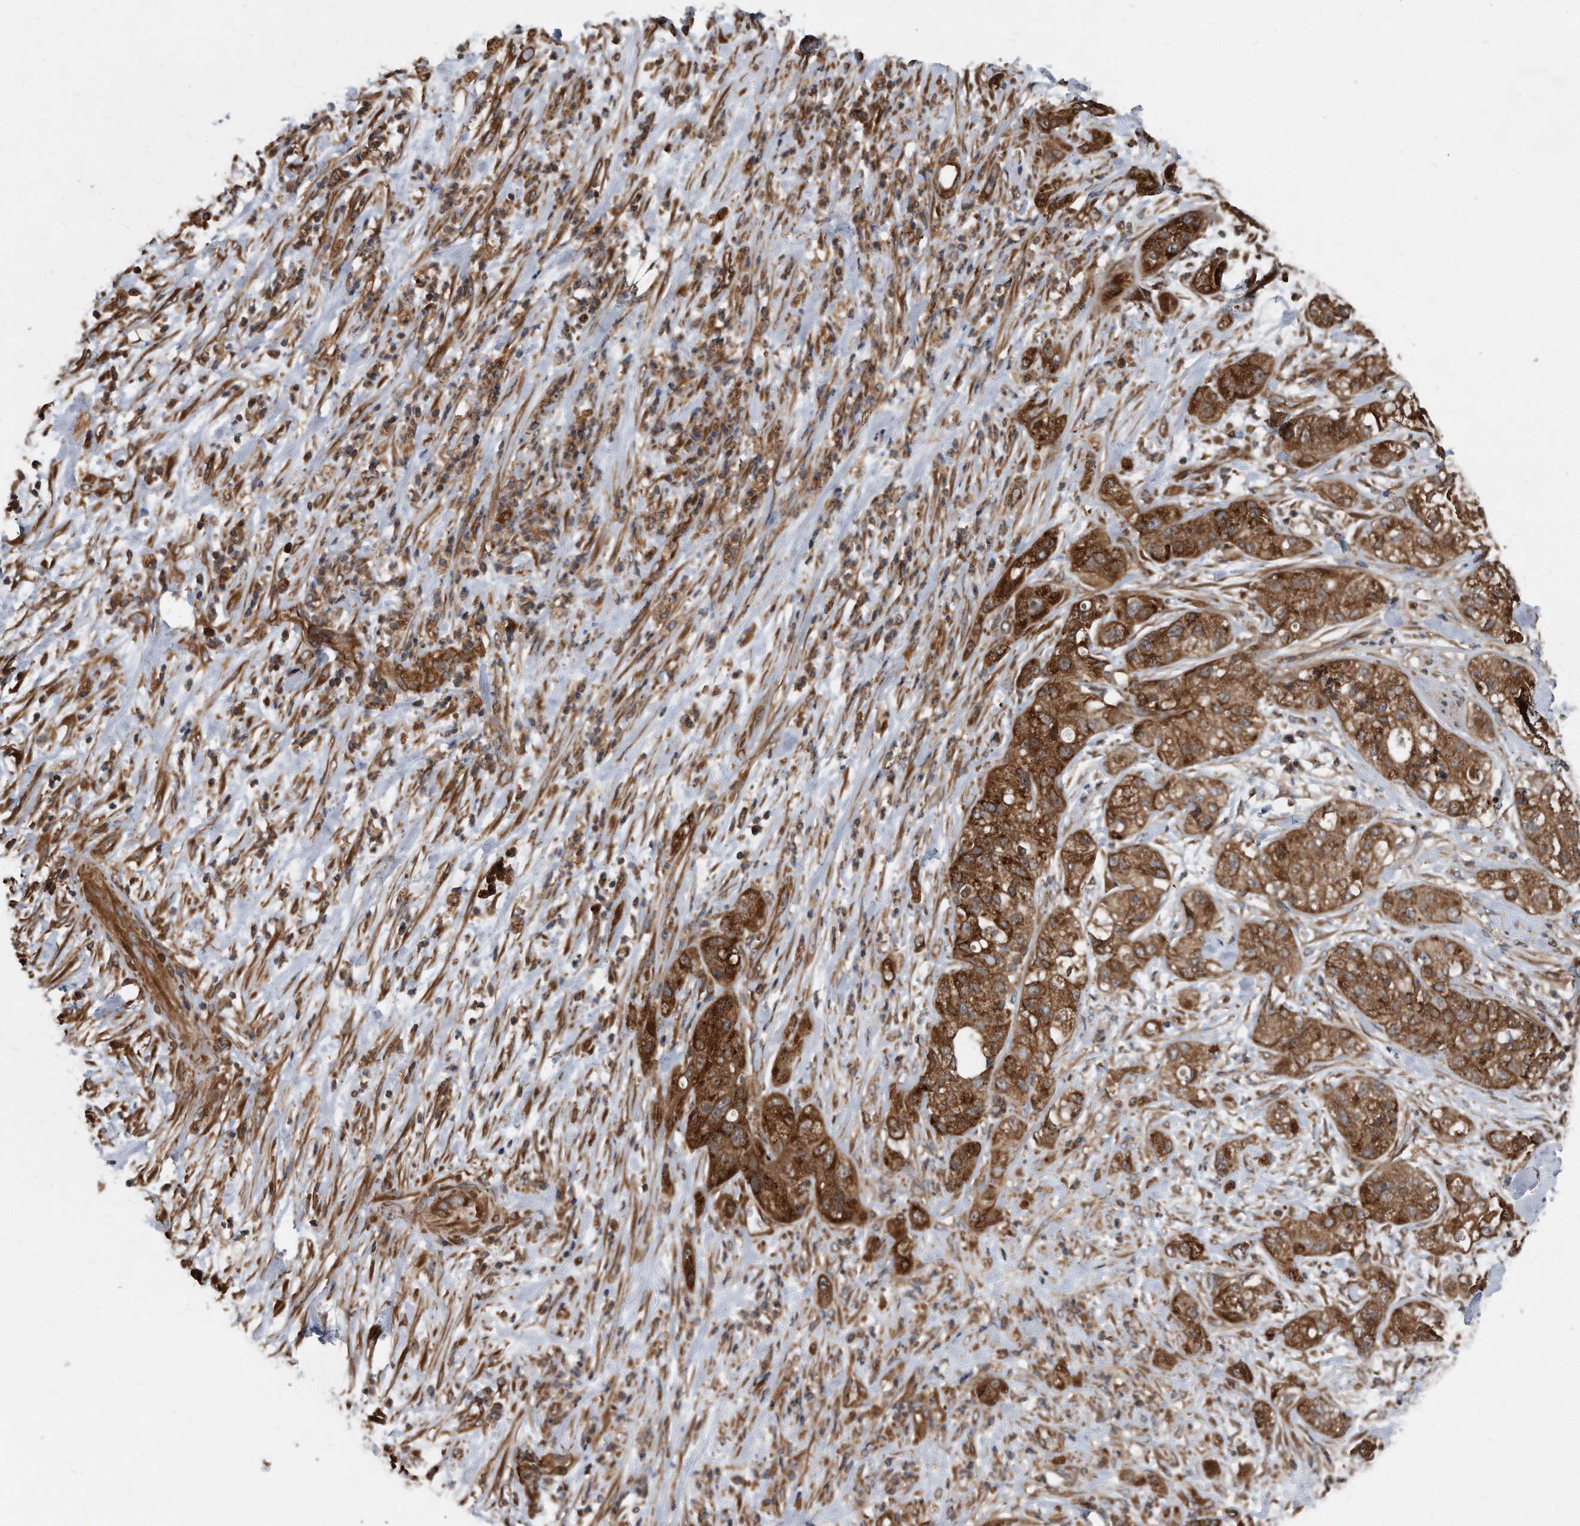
{"staining": {"intensity": "strong", "quantity": ">75%", "location": "cytoplasmic/membranous"}, "tissue": "pancreatic cancer", "cell_type": "Tumor cells", "image_type": "cancer", "snomed": [{"axis": "morphology", "description": "Adenocarcinoma, NOS"}, {"axis": "topography", "description": "Pancreas"}], "caption": "The micrograph exhibits staining of pancreatic cancer (adenocarcinoma), revealing strong cytoplasmic/membranous protein expression (brown color) within tumor cells.", "gene": "FAM136A", "patient": {"sex": "female", "age": 78}}